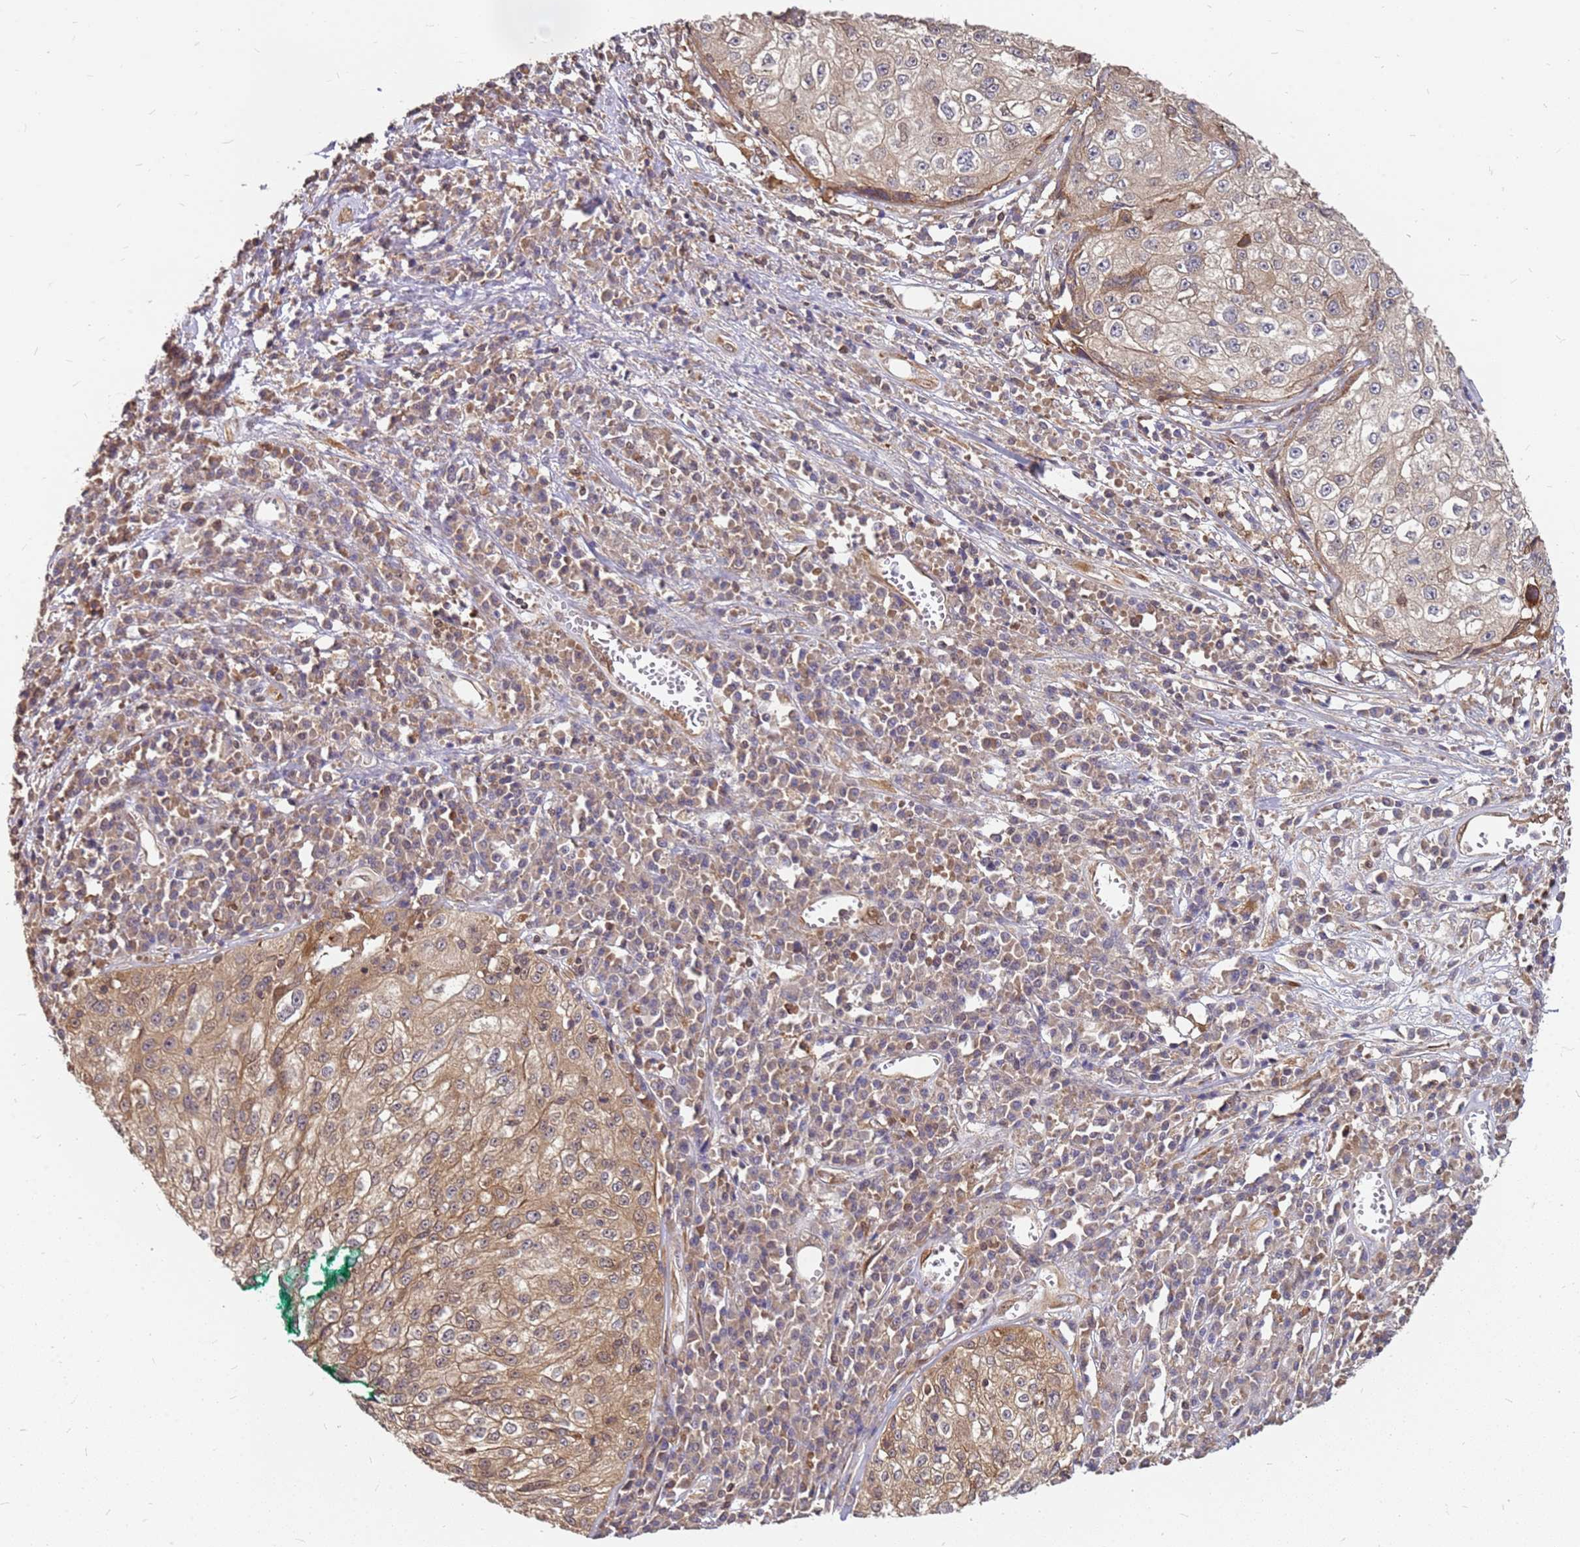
{"staining": {"intensity": "moderate", "quantity": ">75%", "location": "cytoplasmic/membranous,nuclear"}, "tissue": "cervical cancer", "cell_type": "Tumor cells", "image_type": "cancer", "snomed": [{"axis": "morphology", "description": "Squamous cell carcinoma, NOS"}, {"axis": "topography", "description": "Cervix"}], "caption": "Cervical squamous cell carcinoma stained for a protein (brown) demonstrates moderate cytoplasmic/membranous and nuclear positive staining in approximately >75% of tumor cells.", "gene": "NUDT14", "patient": {"sex": "female", "age": 57}}